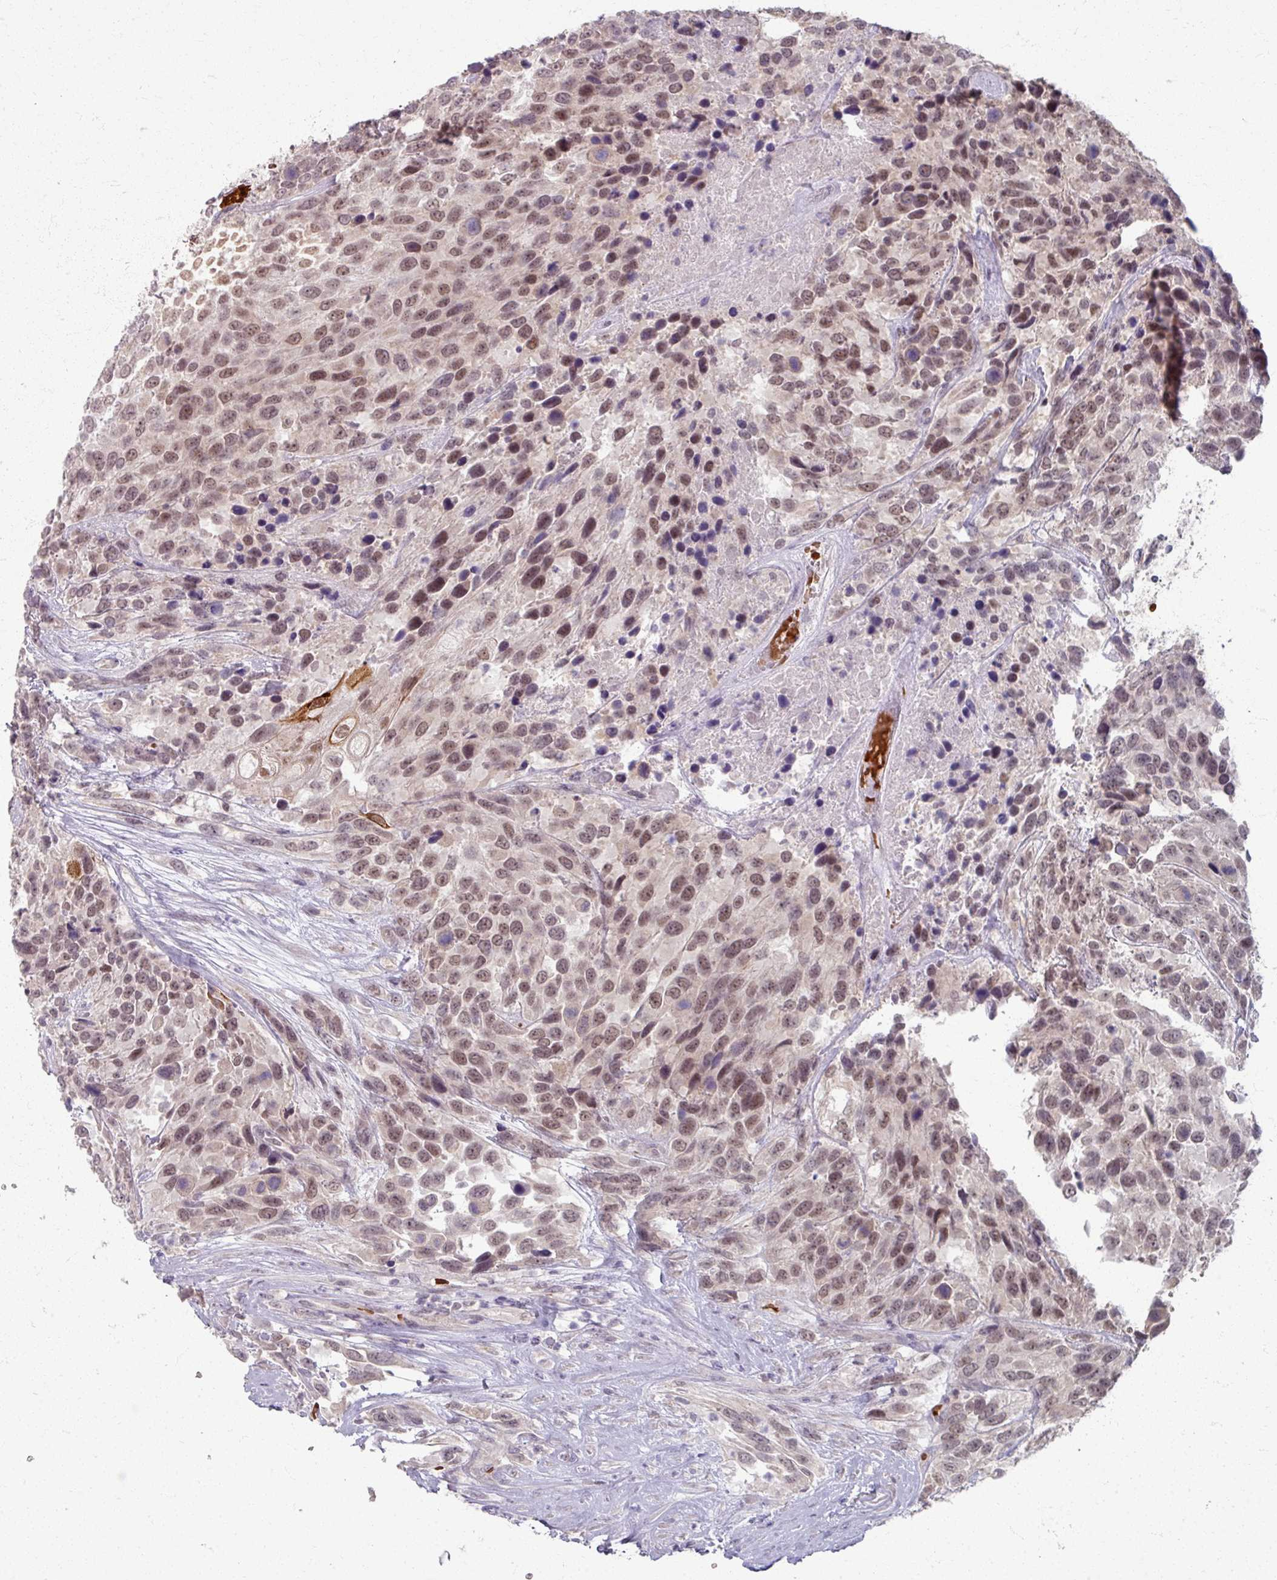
{"staining": {"intensity": "moderate", "quantity": ">75%", "location": "nuclear"}, "tissue": "urothelial cancer", "cell_type": "Tumor cells", "image_type": "cancer", "snomed": [{"axis": "morphology", "description": "Urothelial carcinoma, High grade"}, {"axis": "topography", "description": "Urinary bladder"}], "caption": "Human urothelial cancer stained with a brown dye shows moderate nuclear positive expression in about >75% of tumor cells.", "gene": "KMT5C", "patient": {"sex": "female", "age": 70}}